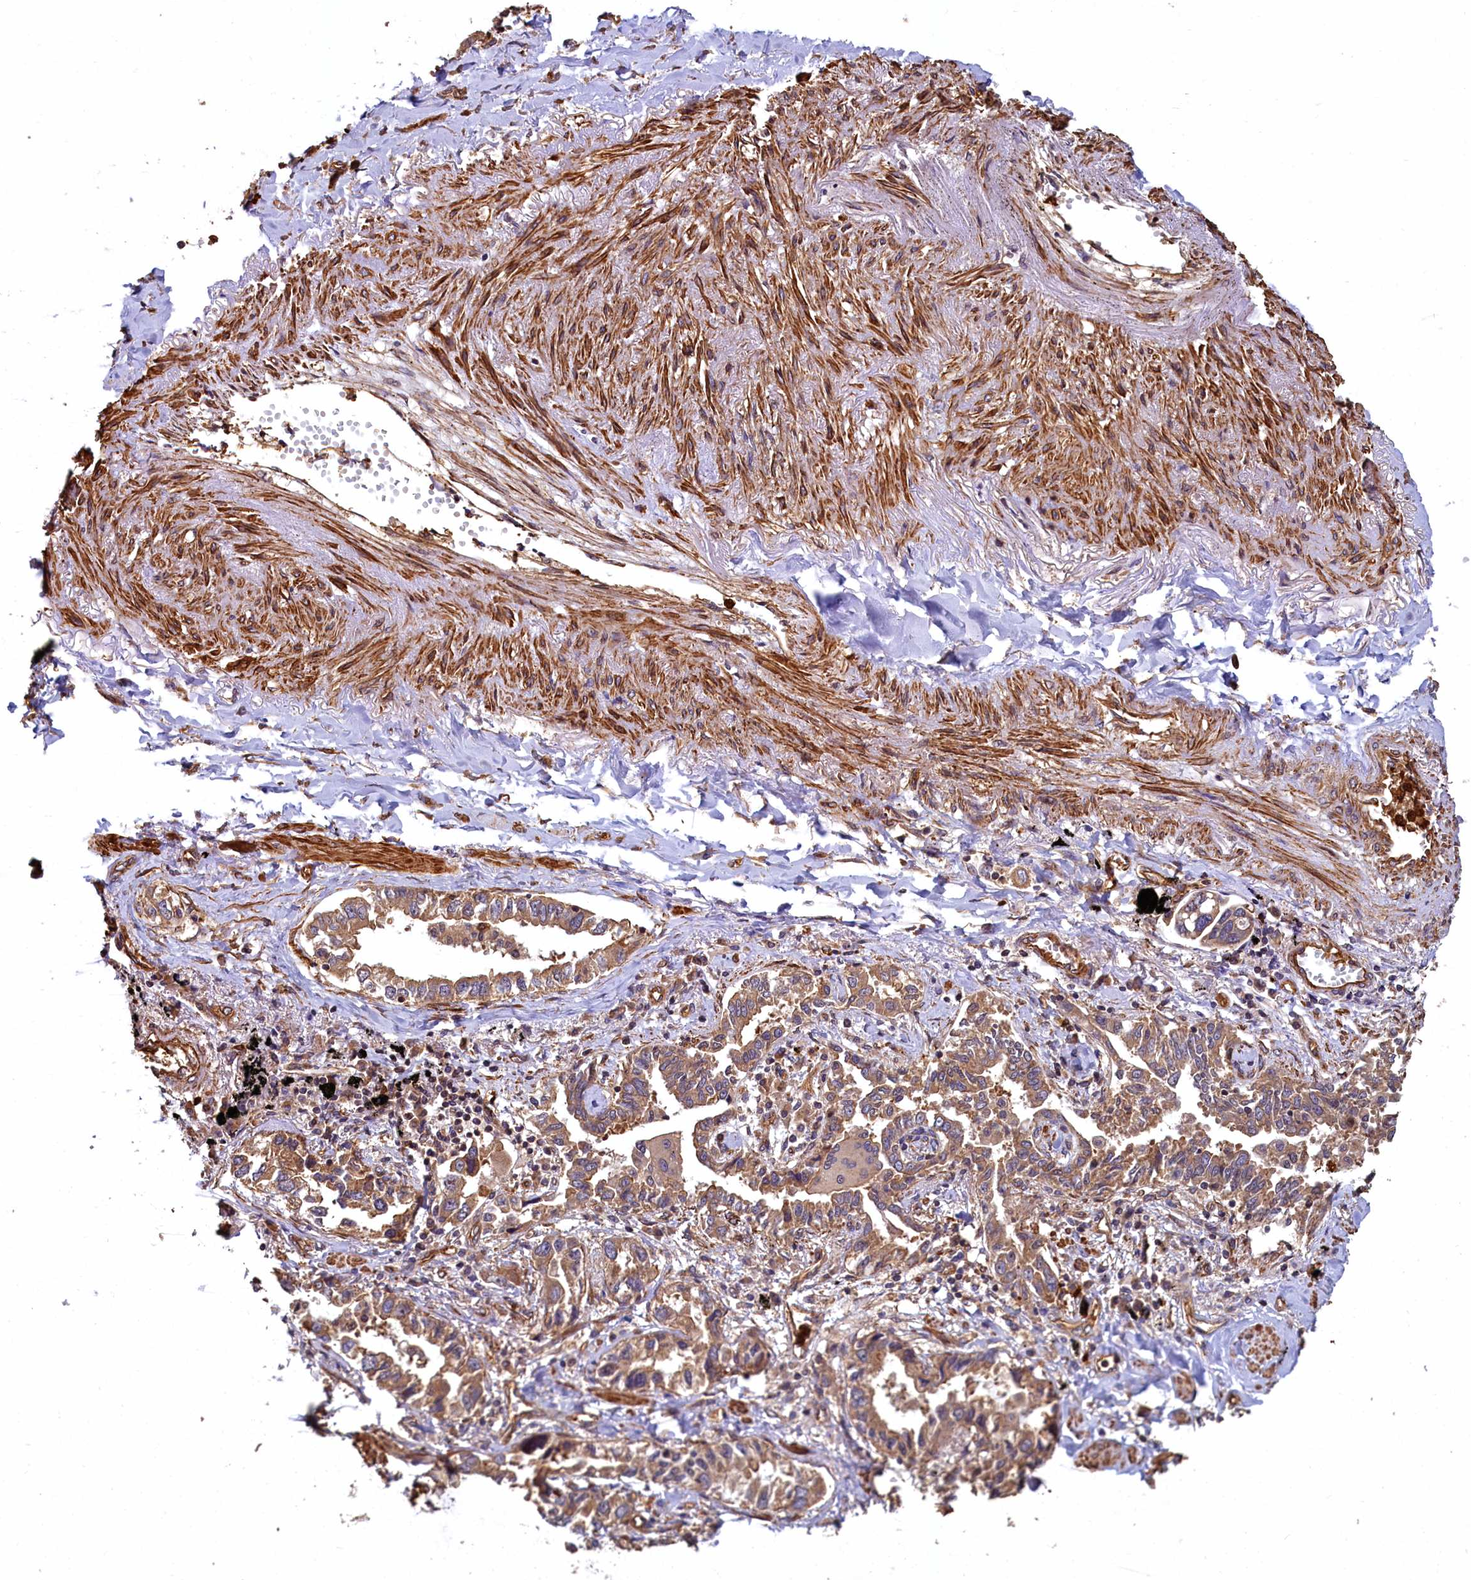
{"staining": {"intensity": "moderate", "quantity": ">75%", "location": "cytoplasmic/membranous"}, "tissue": "lung cancer", "cell_type": "Tumor cells", "image_type": "cancer", "snomed": [{"axis": "morphology", "description": "Adenocarcinoma, NOS"}, {"axis": "topography", "description": "Lung"}], "caption": "Moderate cytoplasmic/membranous protein expression is seen in about >75% of tumor cells in lung adenocarcinoma.", "gene": "CCDC102B", "patient": {"sex": "male", "age": 67}}